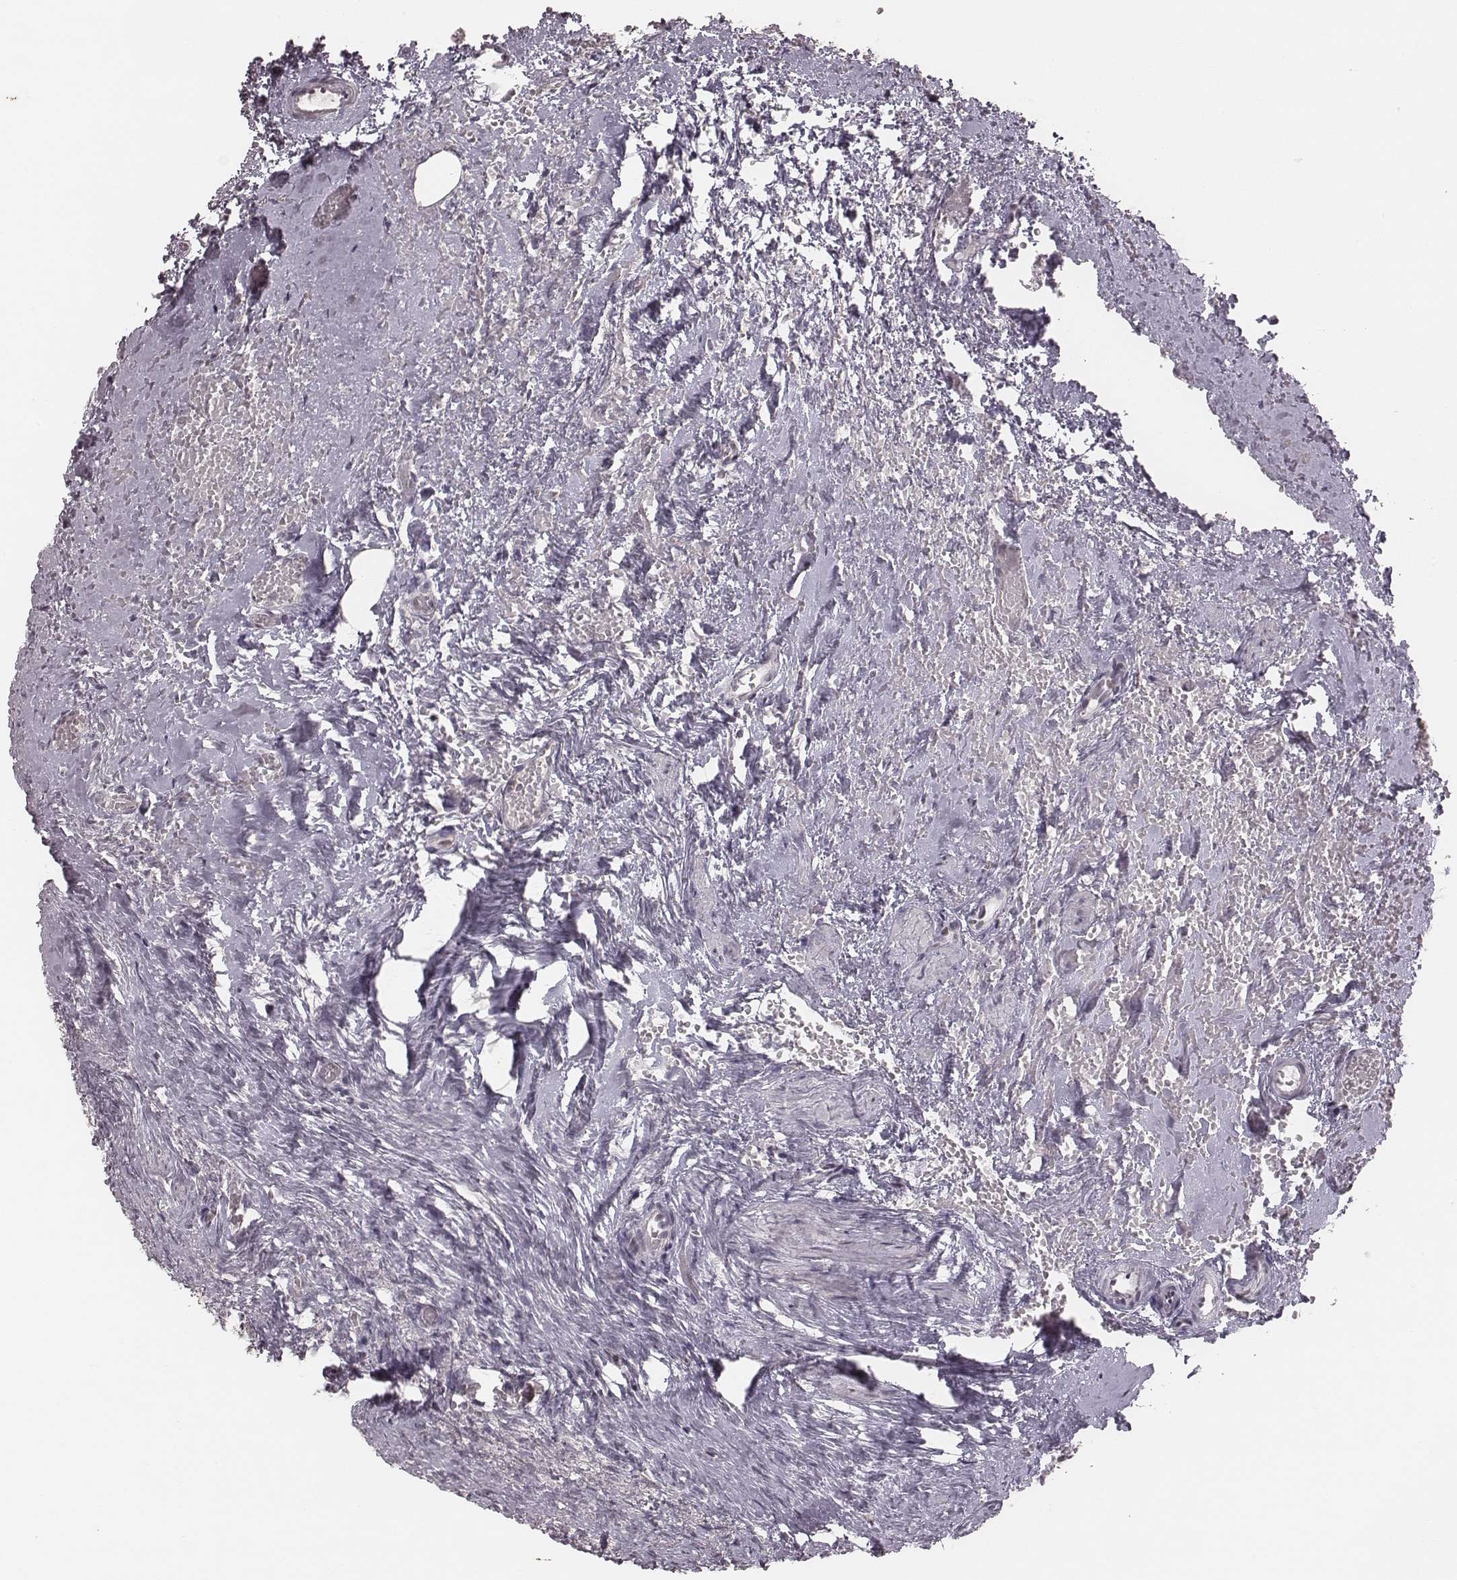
{"staining": {"intensity": "negative", "quantity": "none", "location": "none"}, "tissue": "ovary", "cell_type": "Follicle cells", "image_type": "normal", "snomed": [{"axis": "morphology", "description": "Normal tissue, NOS"}, {"axis": "topography", "description": "Ovary"}], "caption": "A photomicrograph of ovary stained for a protein demonstrates no brown staining in follicle cells. (Stains: DAB immunohistochemistry with hematoxylin counter stain, Microscopy: brightfield microscopy at high magnification).", "gene": "RPGRIP1", "patient": {"sex": "female", "age": 46}}